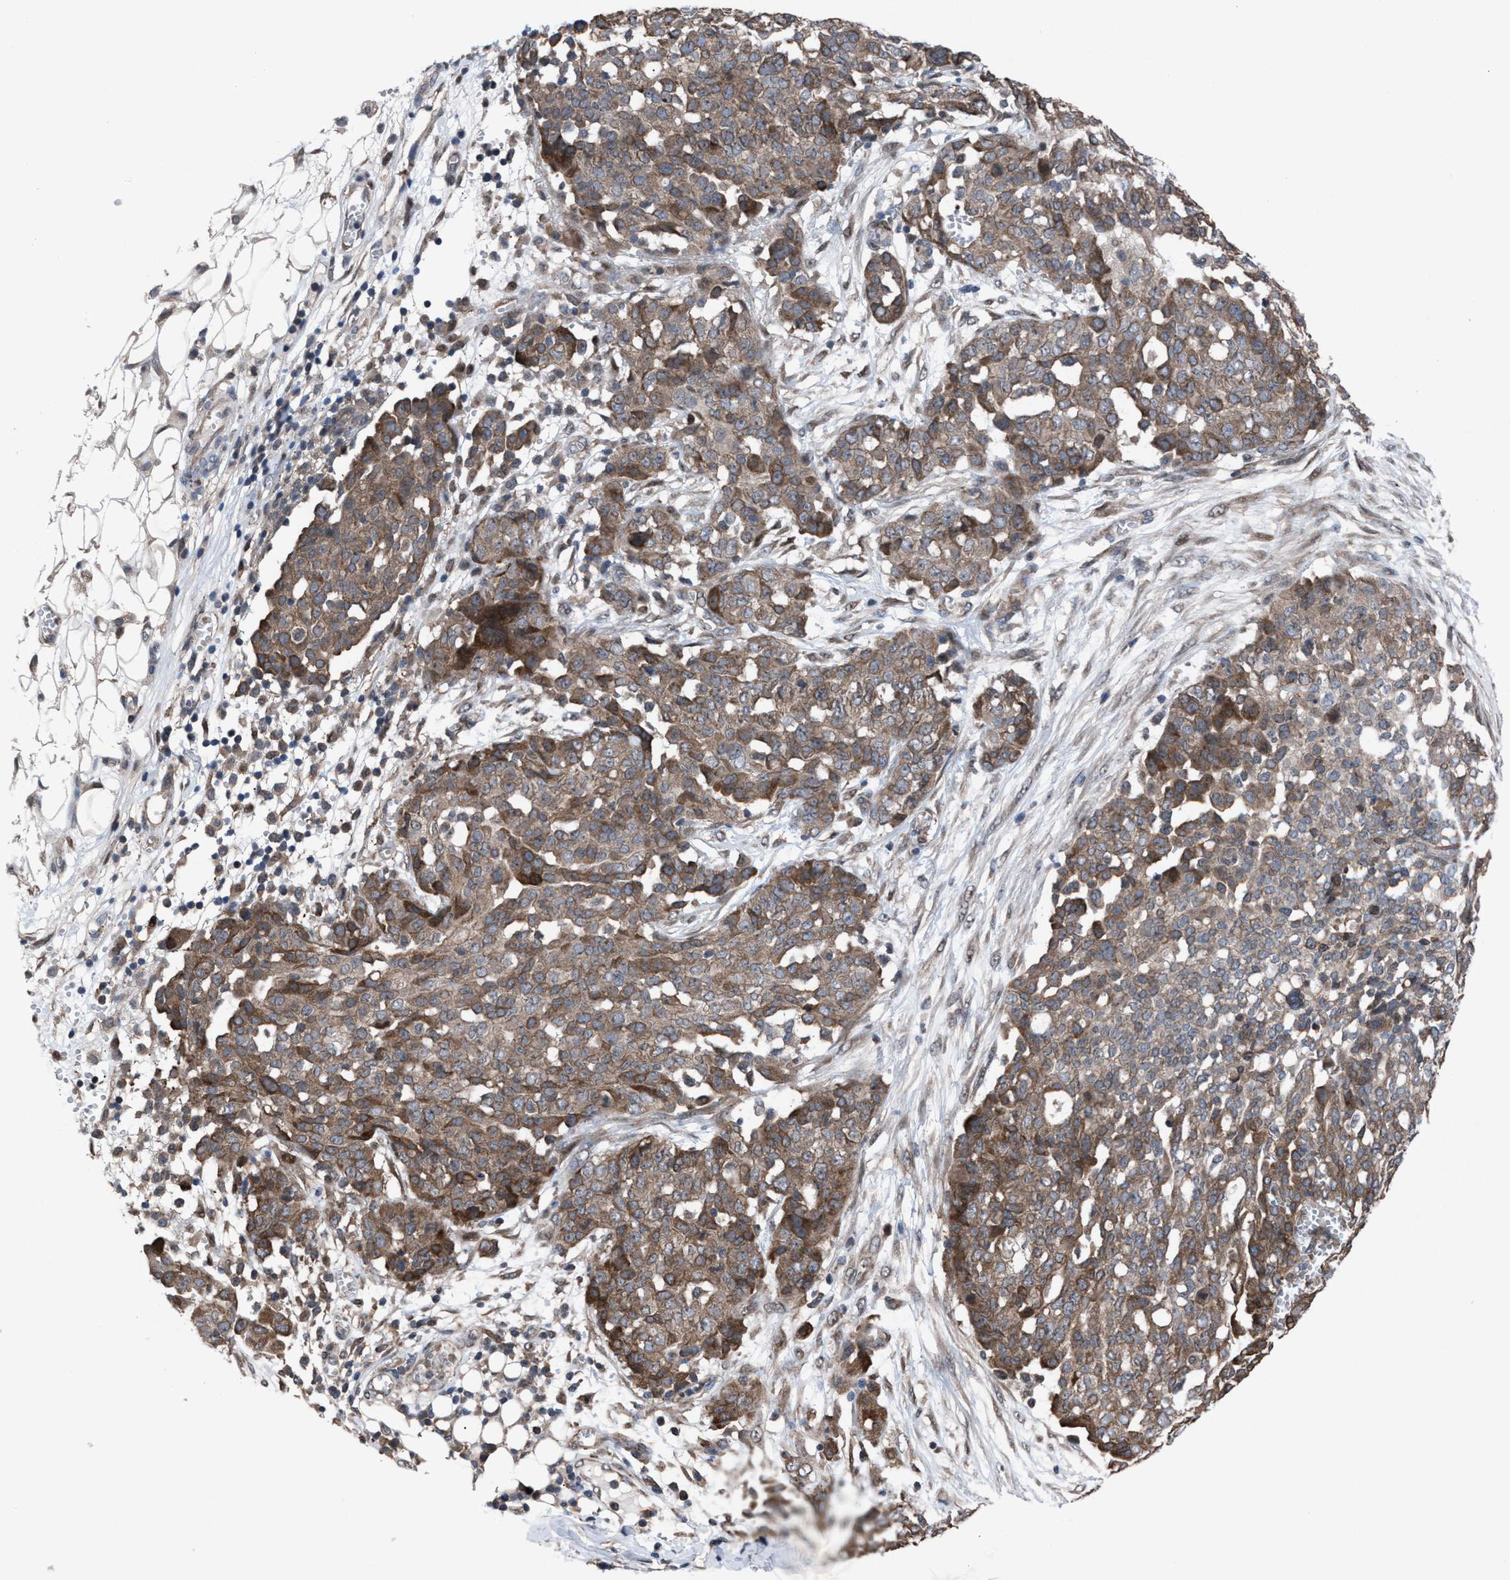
{"staining": {"intensity": "moderate", "quantity": ">75%", "location": "cytoplasmic/membranous"}, "tissue": "ovarian cancer", "cell_type": "Tumor cells", "image_type": "cancer", "snomed": [{"axis": "morphology", "description": "Cystadenocarcinoma, serous, NOS"}, {"axis": "topography", "description": "Soft tissue"}, {"axis": "topography", "description": "Ovary"}], "caption": "This micrograph shows ovarian cancer stained with IHC to label a protein in brown. The cytoplasmic/membranous of tumor cells show moderate positivity for the protein. Nuclei are counter-stained blue.", "gene": "TP53BP2", "patient": {"sex": "female", "age": 57}}